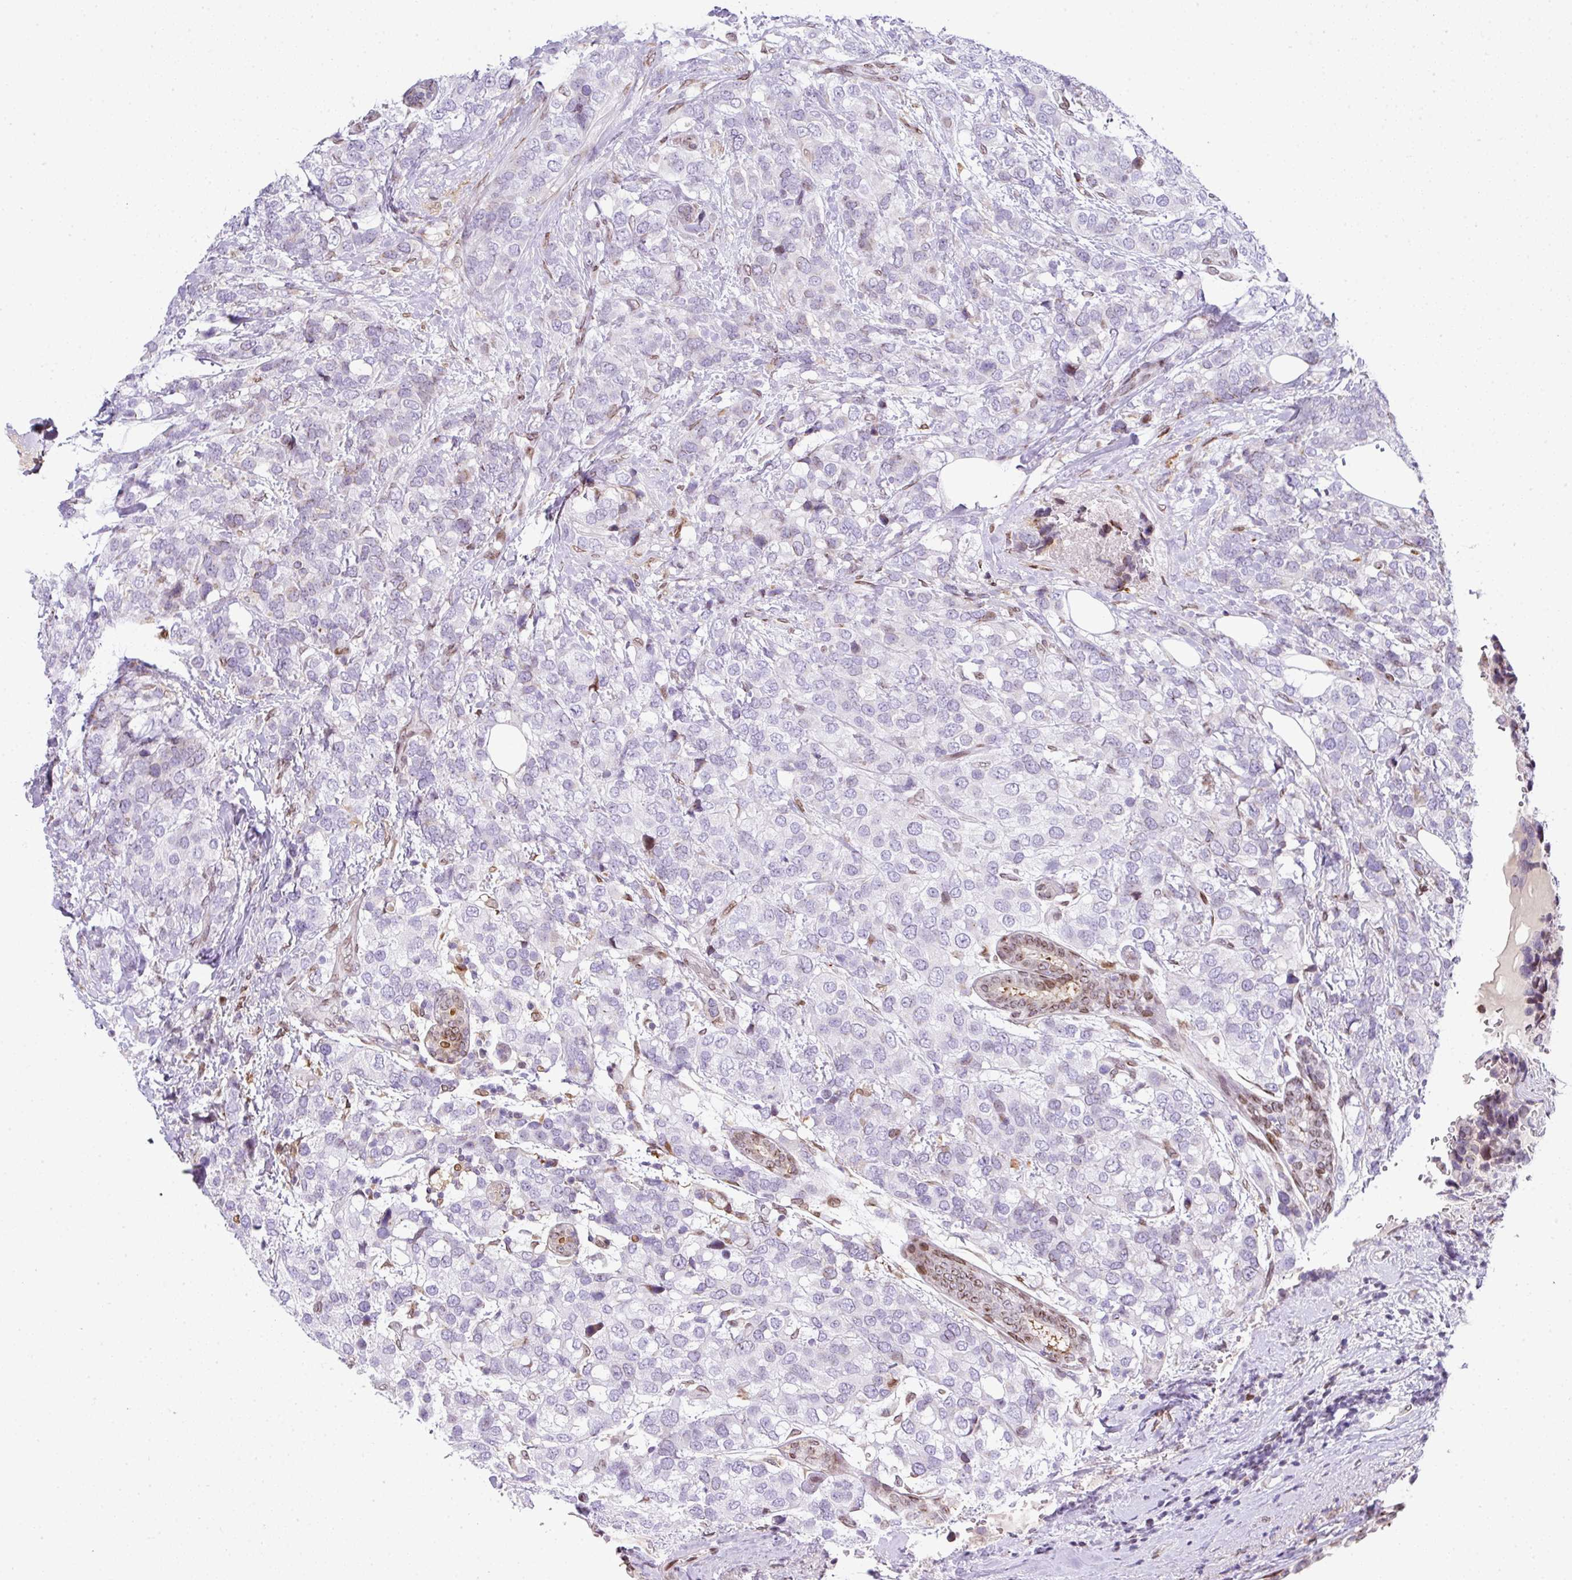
{"staining": {"intensity": "negative", "quantity": "none", "location": "none"}, "tissue": "breast cancer", "cell_type": "Tumor cells", "image_type": "cancer", "snomed": [{"axis": "morphology", "description": "Lobular carcinoma"}, {"axis": "topography", "description": "Breast"}], "caption": "Image shows no protein positivity in tumor cells of breast cancer tissue.", "gene": "PLK1", "patient": {"sex": "female", "age": 59}}